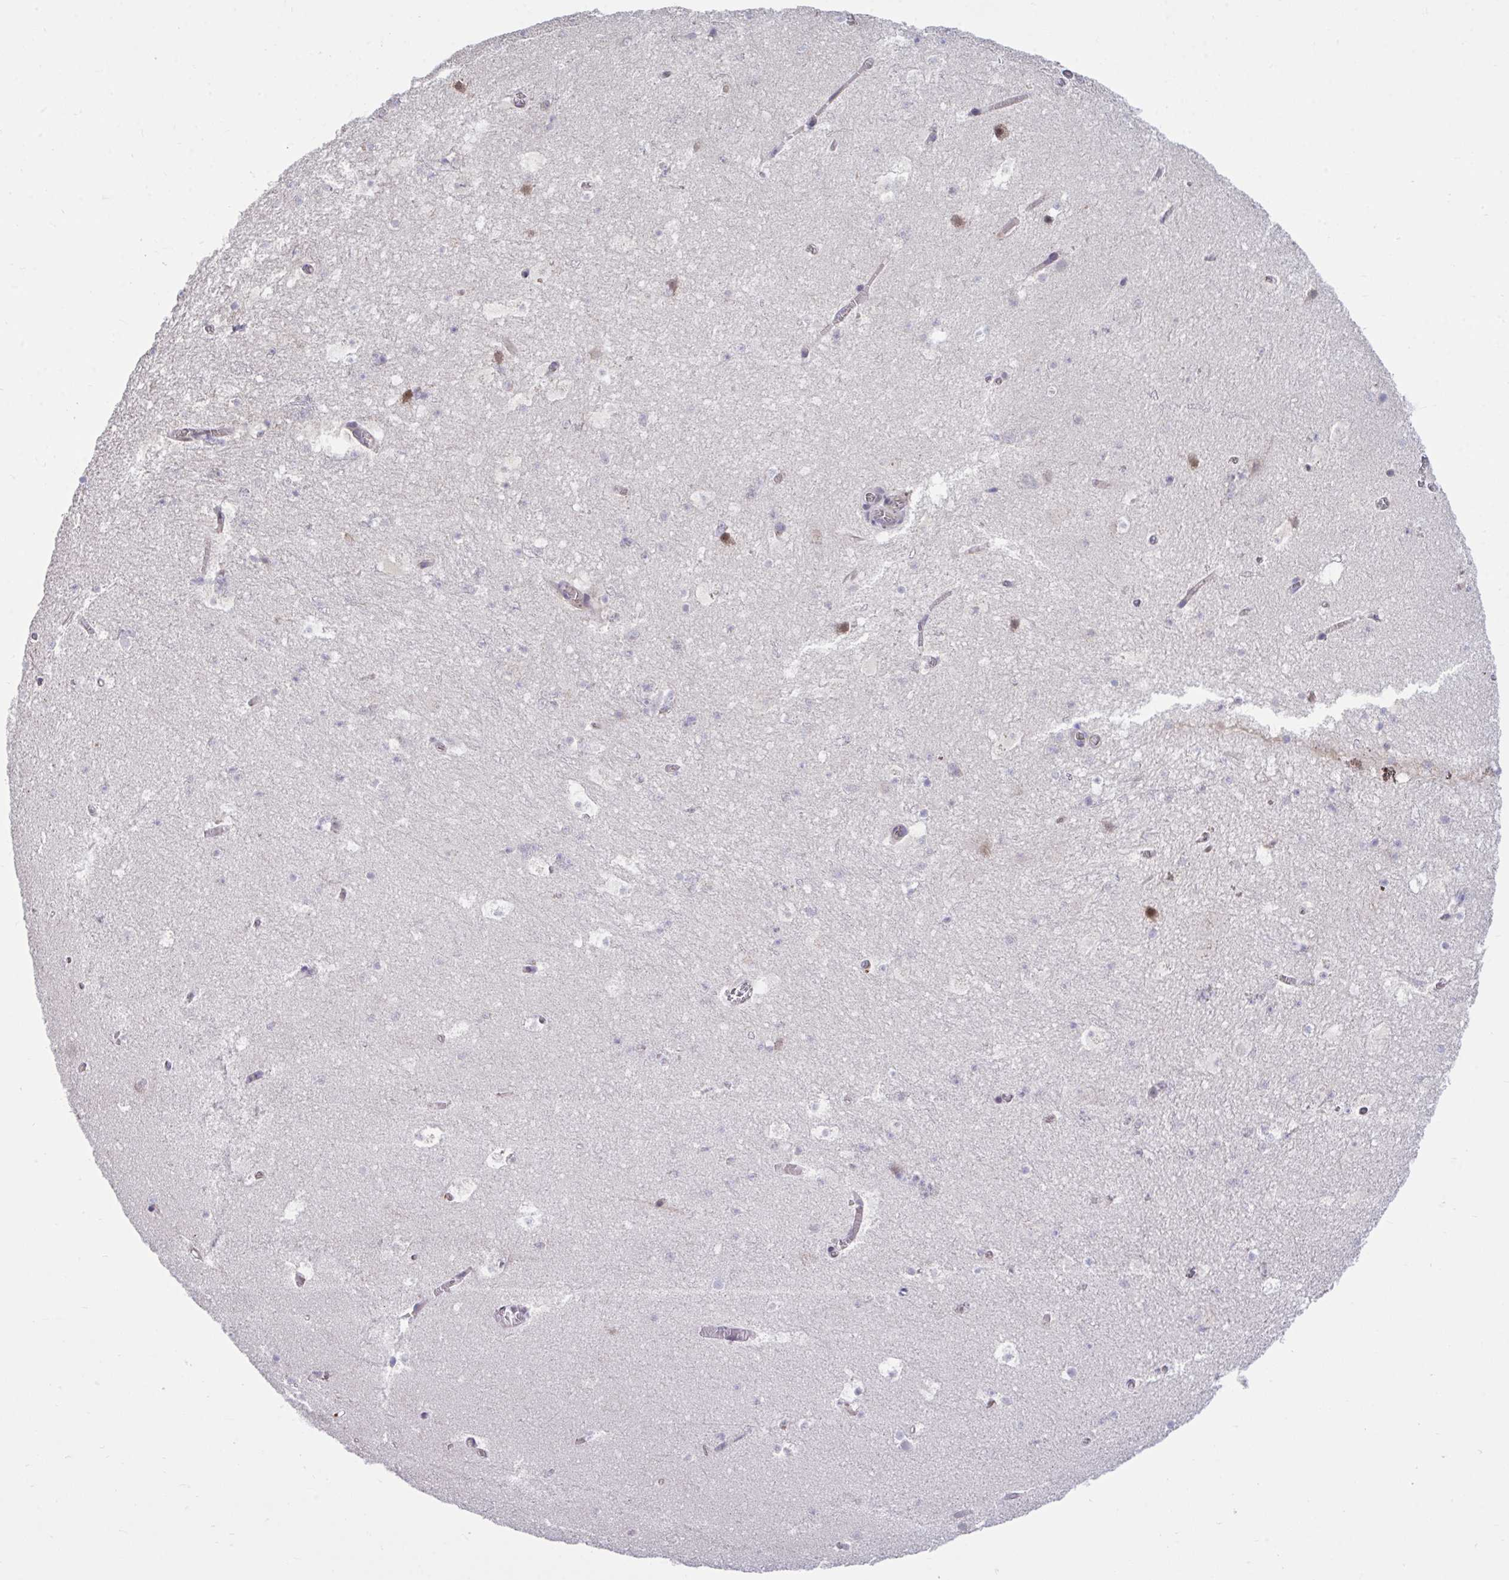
{"staining": {"intensity": "negative", "quantity": "none", "location": "none"}, "tissue": "hippocampus", "cell_type": "Glial cells", "image_type": "normal", "snomed": [{"axis": "morphology", "description": "Normal tissue, NOS"}, {"axis": "topography", "description": "Hippocampus"}], "caption": "The image shows no significant staining in glial cells of hippocampus.", "gene": "CENPQ", "patient": {"sex": "female", "age": 42}}